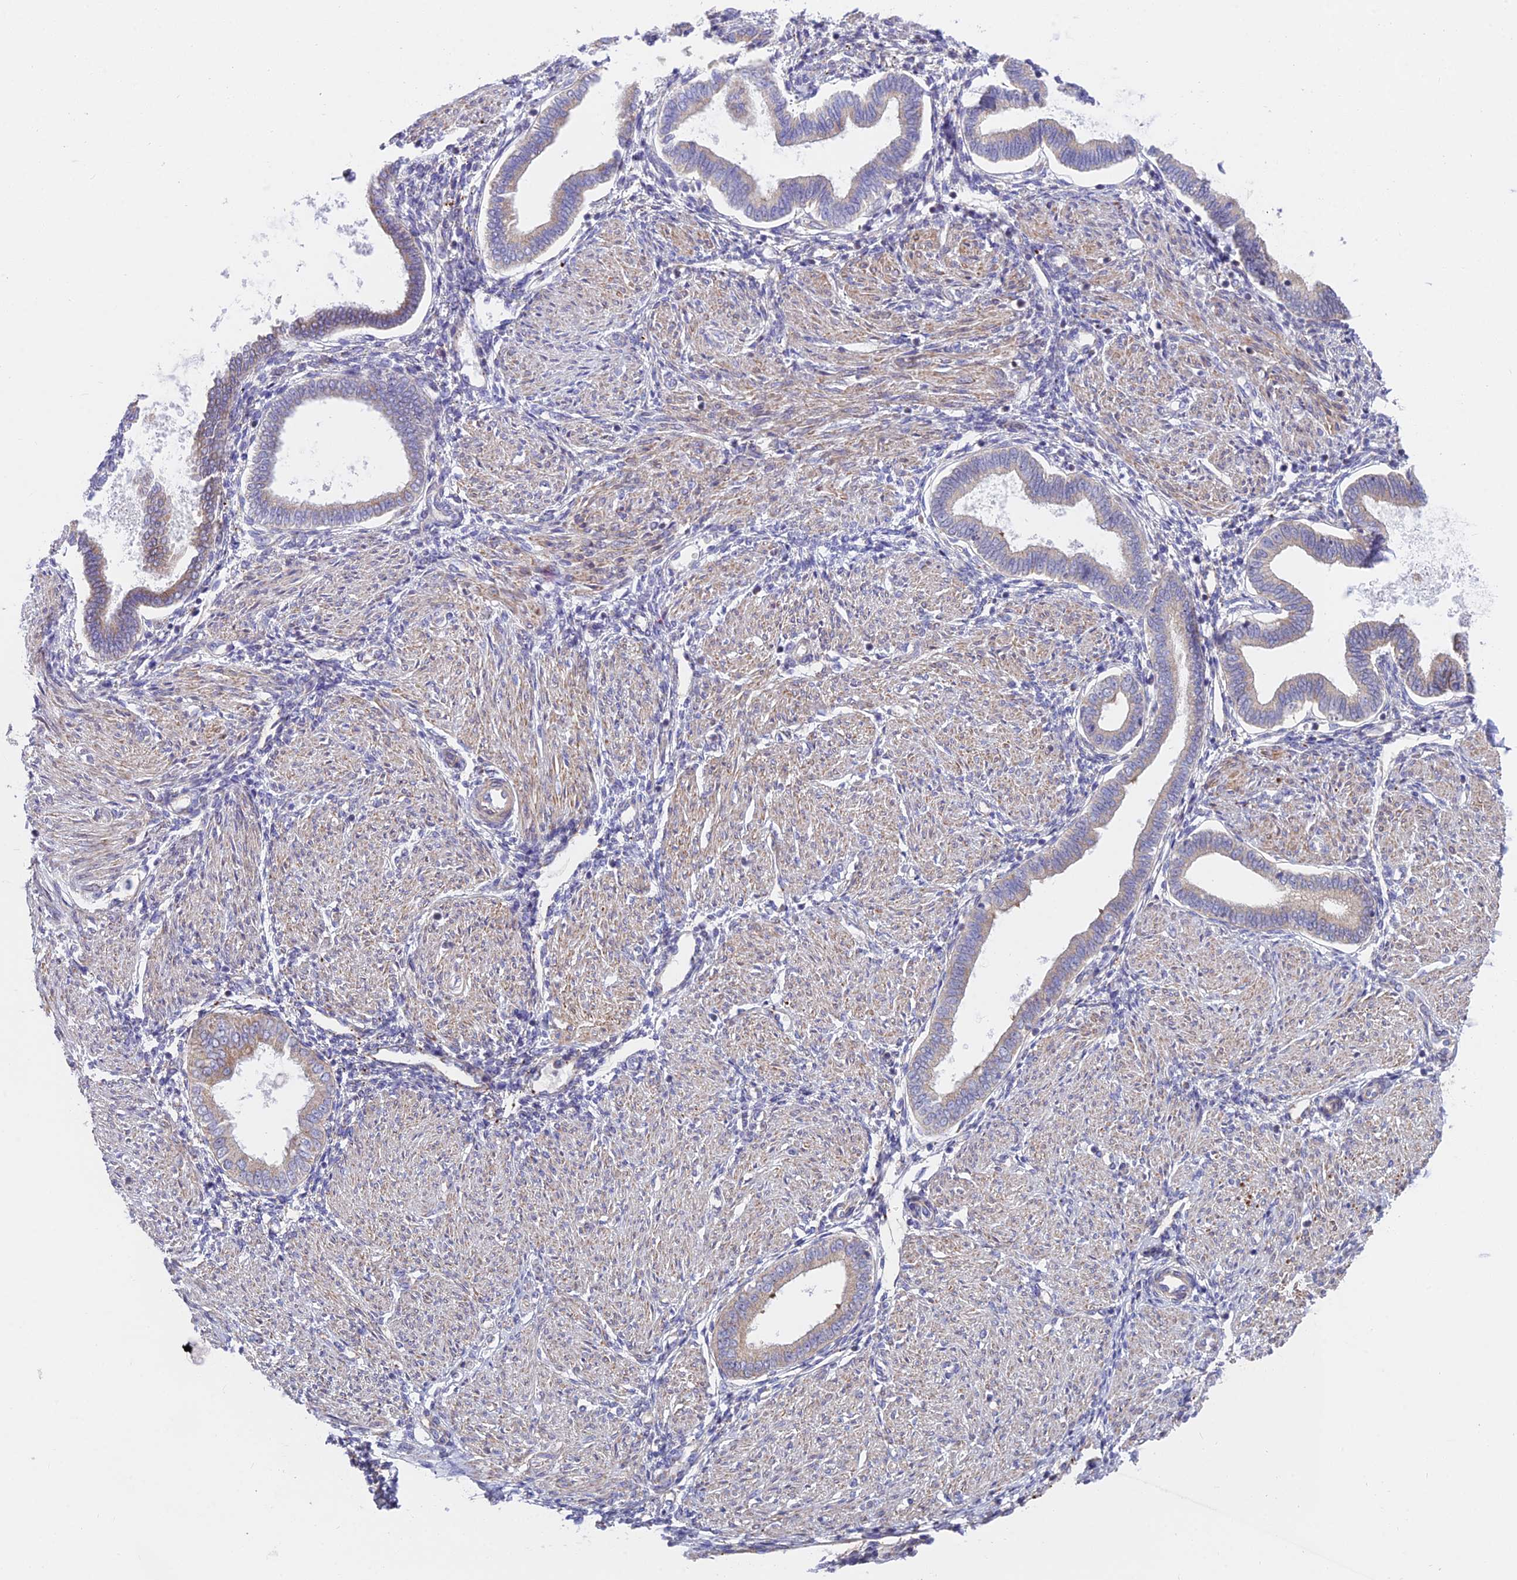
{"staining": {"intensity": "moderate", "quantity": "<25%", "location": "cytoplasmic/membranous"}, "tissue": "endometrium", "cell_type": "Cells in endometrial stroma", "image_type": "normal", "snomed": [{"axis": "morphology", "description": "Normal tissue, NOS"}, {"axis": "topography", "description": "Endometrium"}], "caption": "Cells in endometrial stroma demonstrate low levels of moderate cytoplasmic/membranous expression in about <25% of cells in unremarkable endometrium. Immunohistochemistry (ihc) stains the protein of interest in brown and the nuclei are stained blue.", "gene": "TBC1D20", "patient": {"sex": "female", "age": 53}}